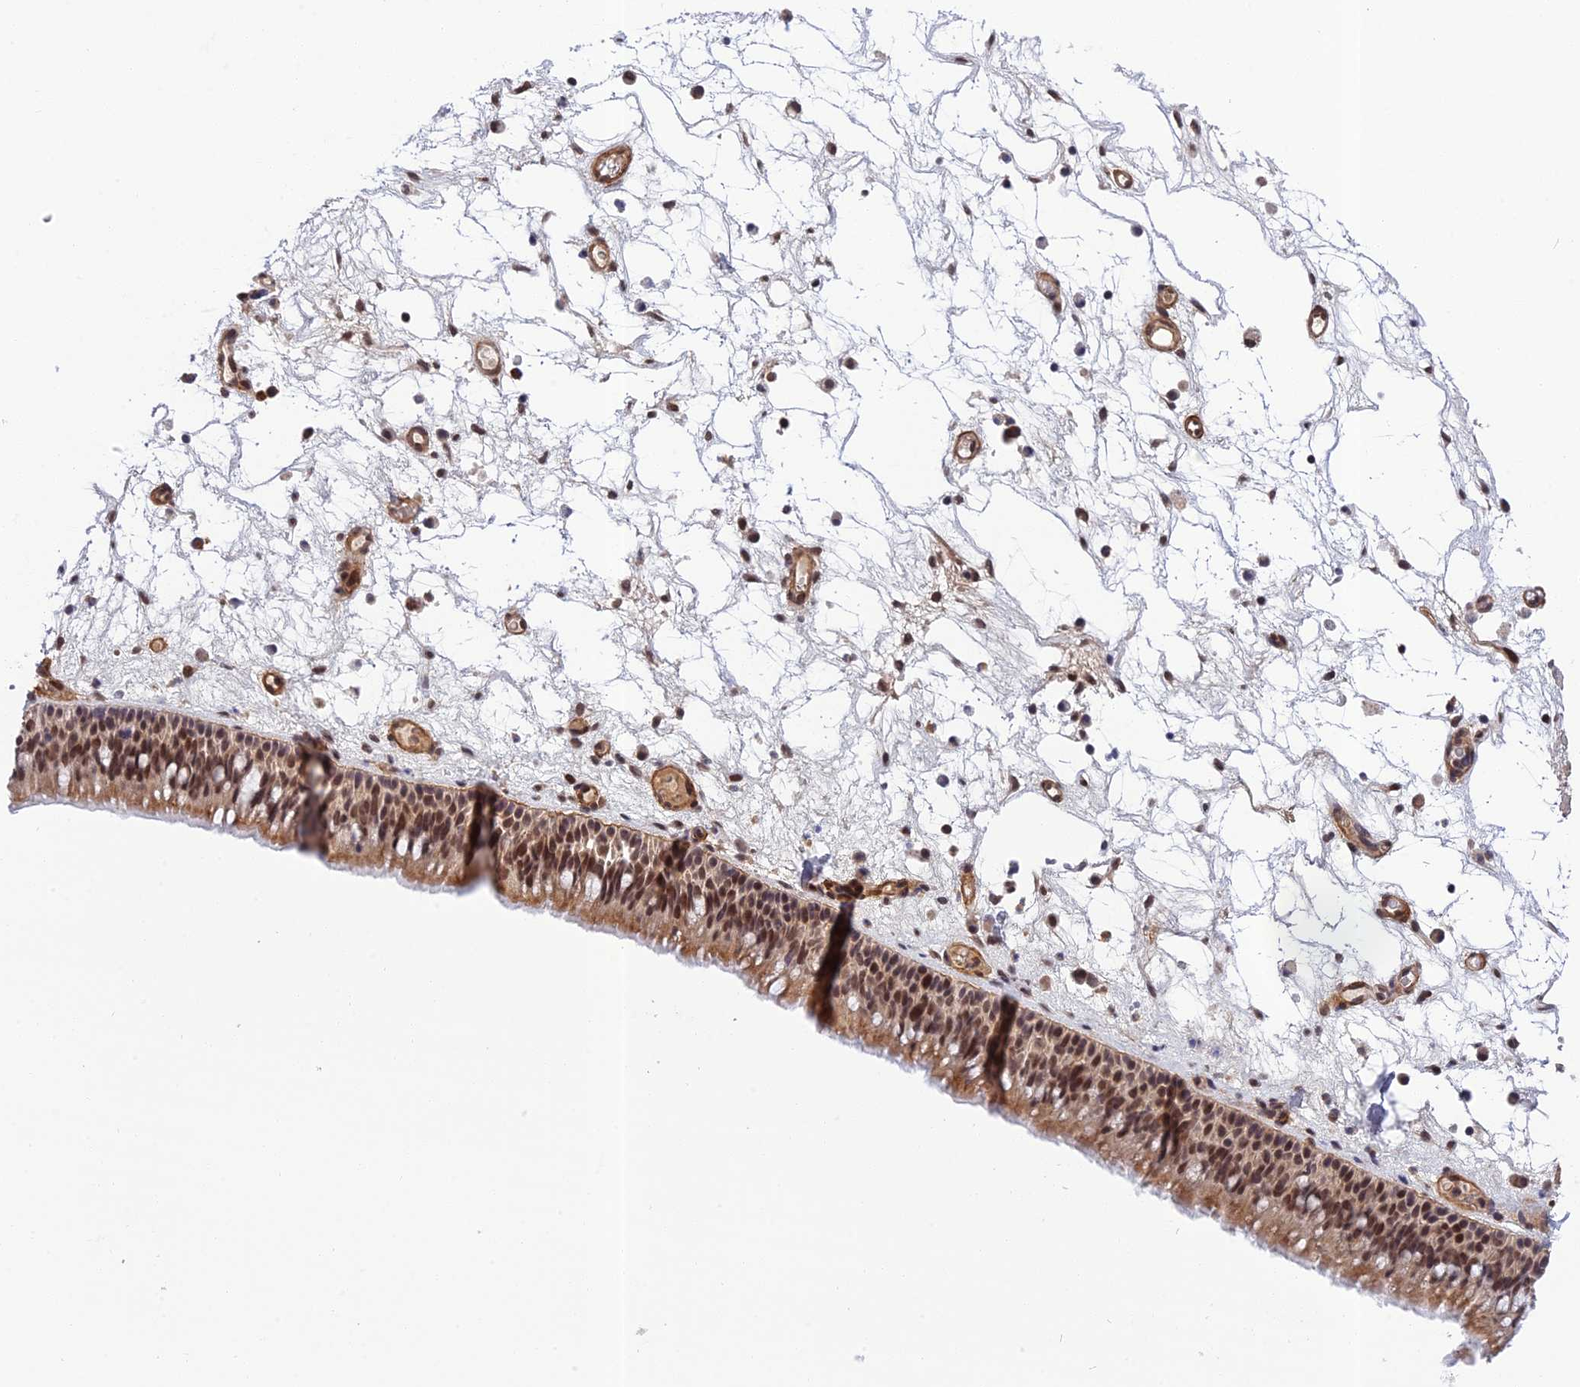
{"staining": {"intensity": "moderate", "quantity": ">75%", "location": "nuclear"}, "tissue": "nasopharynx", "cell_type": "Respiratory epithelial cells", "image_type": "normal", "snomed": [{"axis": "morphology", "description": "Normal tissue, NOS"}, {"axis": "morphology", "description": "Inflammation, NOS"}, {"axis": "morphology", "description": "Malignant melanoma, Metastatic site"}, {"axis": "topography", "description": "Nasopharynx"}], "caption": "Protein expression analysis of normal nasopharynx shows moderate nuclear positivity in about >75% of respiratory epithelial cells.", "gene": "REXO1", "patient": {"sex": "male", "age": 70}}